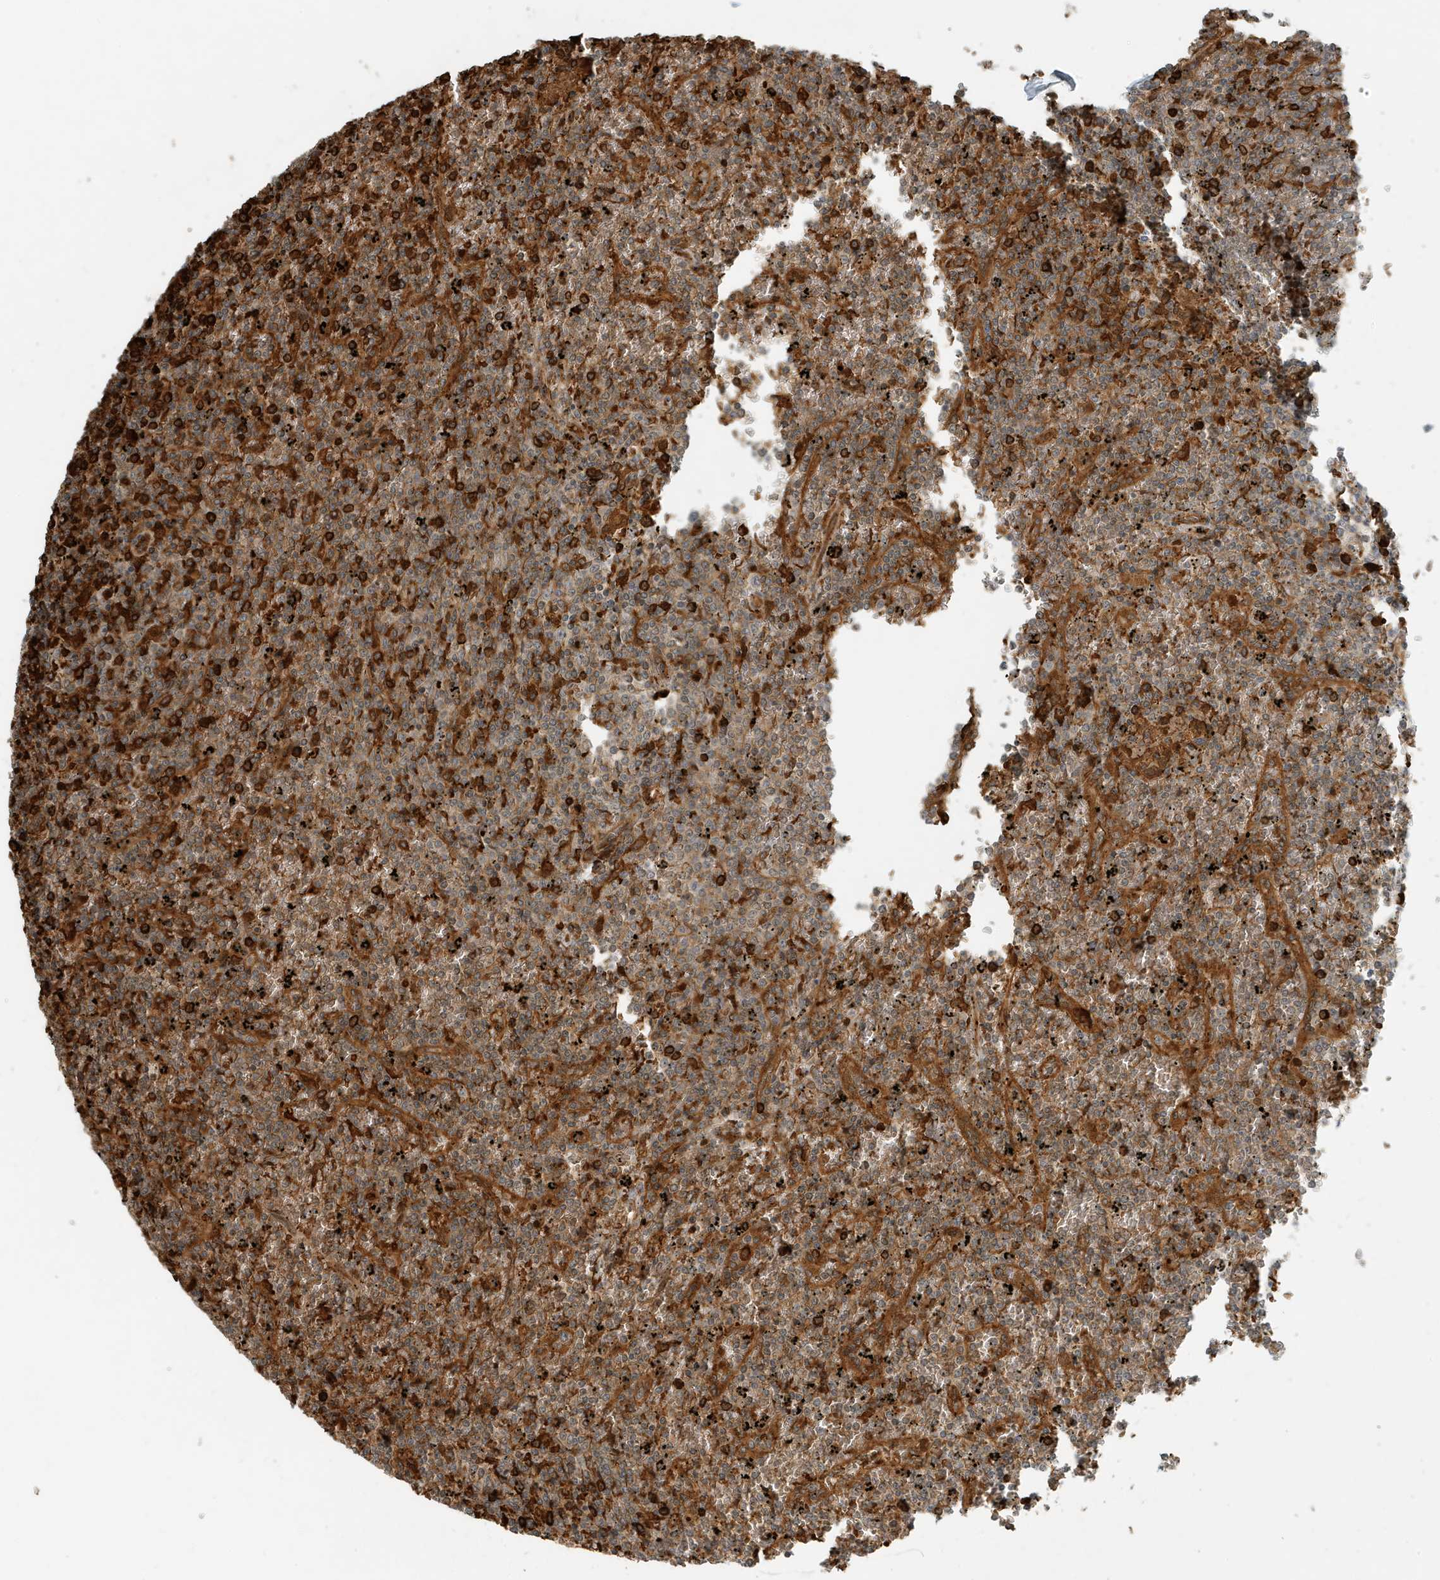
{"staining": {"intensity": "weak", "quantity": "25%-75%", "location": "cytoplasmic/membranous"}, "tissue": "lymphoma", "cell_type": "Tumor cells", "image_type": "cancer", "snomed": [{"axis": "morphology", "description": "Malignant lymphoma, non-Hodgkin's type, Low grade"}, {"axis": "topography", "description": "Spleen"}], "caption": "This is an image of IHC staining of lymphoma, which shows weak positivity in the cytoplasmic/membranous of tumor cells.", "gene": "FYCO1", "patient": {"sex": "female", "age": 19}}